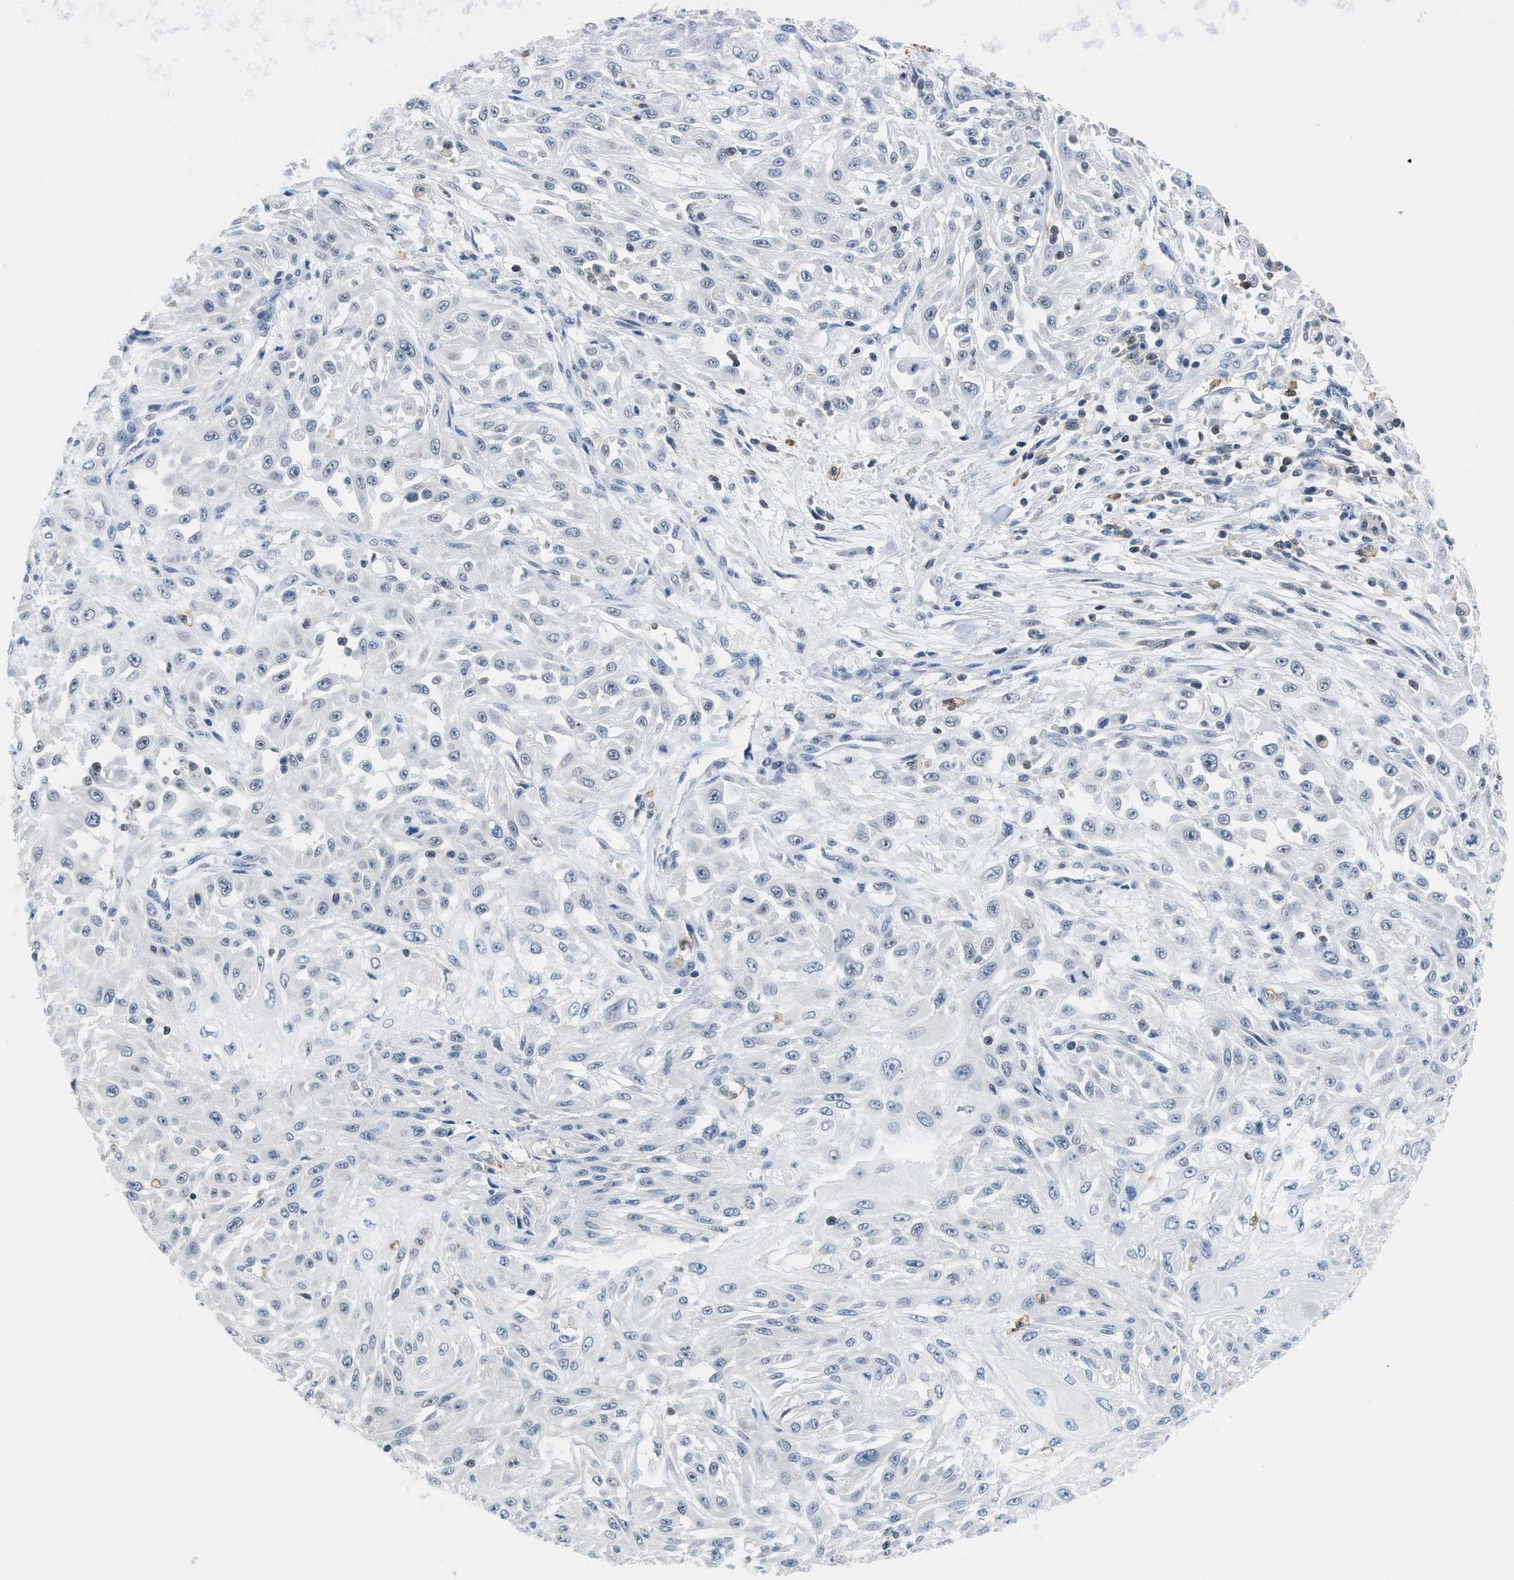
{"staining": {"intensity": "negative", "quantity": "none", "location": "none"}, "tissue": "skin cancer", "cell_type": "Tumor cells", "image_type": "cancer", "snomed": [{"axis": "morphology", "description": "Squamous cell carcinoma, NOS"}, {"axis": "morphology", "description": "Squamous cell carcinoma, metastatic, NOS"}, {"axis": "topography", "description": "Skin"}, {"axis": "topography", "description": "Lymph node"}], "caption": "A histopathology image of human skin cancer is negative for staining in tumor cells.", "gene": "FAM151A", "patient": {"sex": "male", "age": 75}}